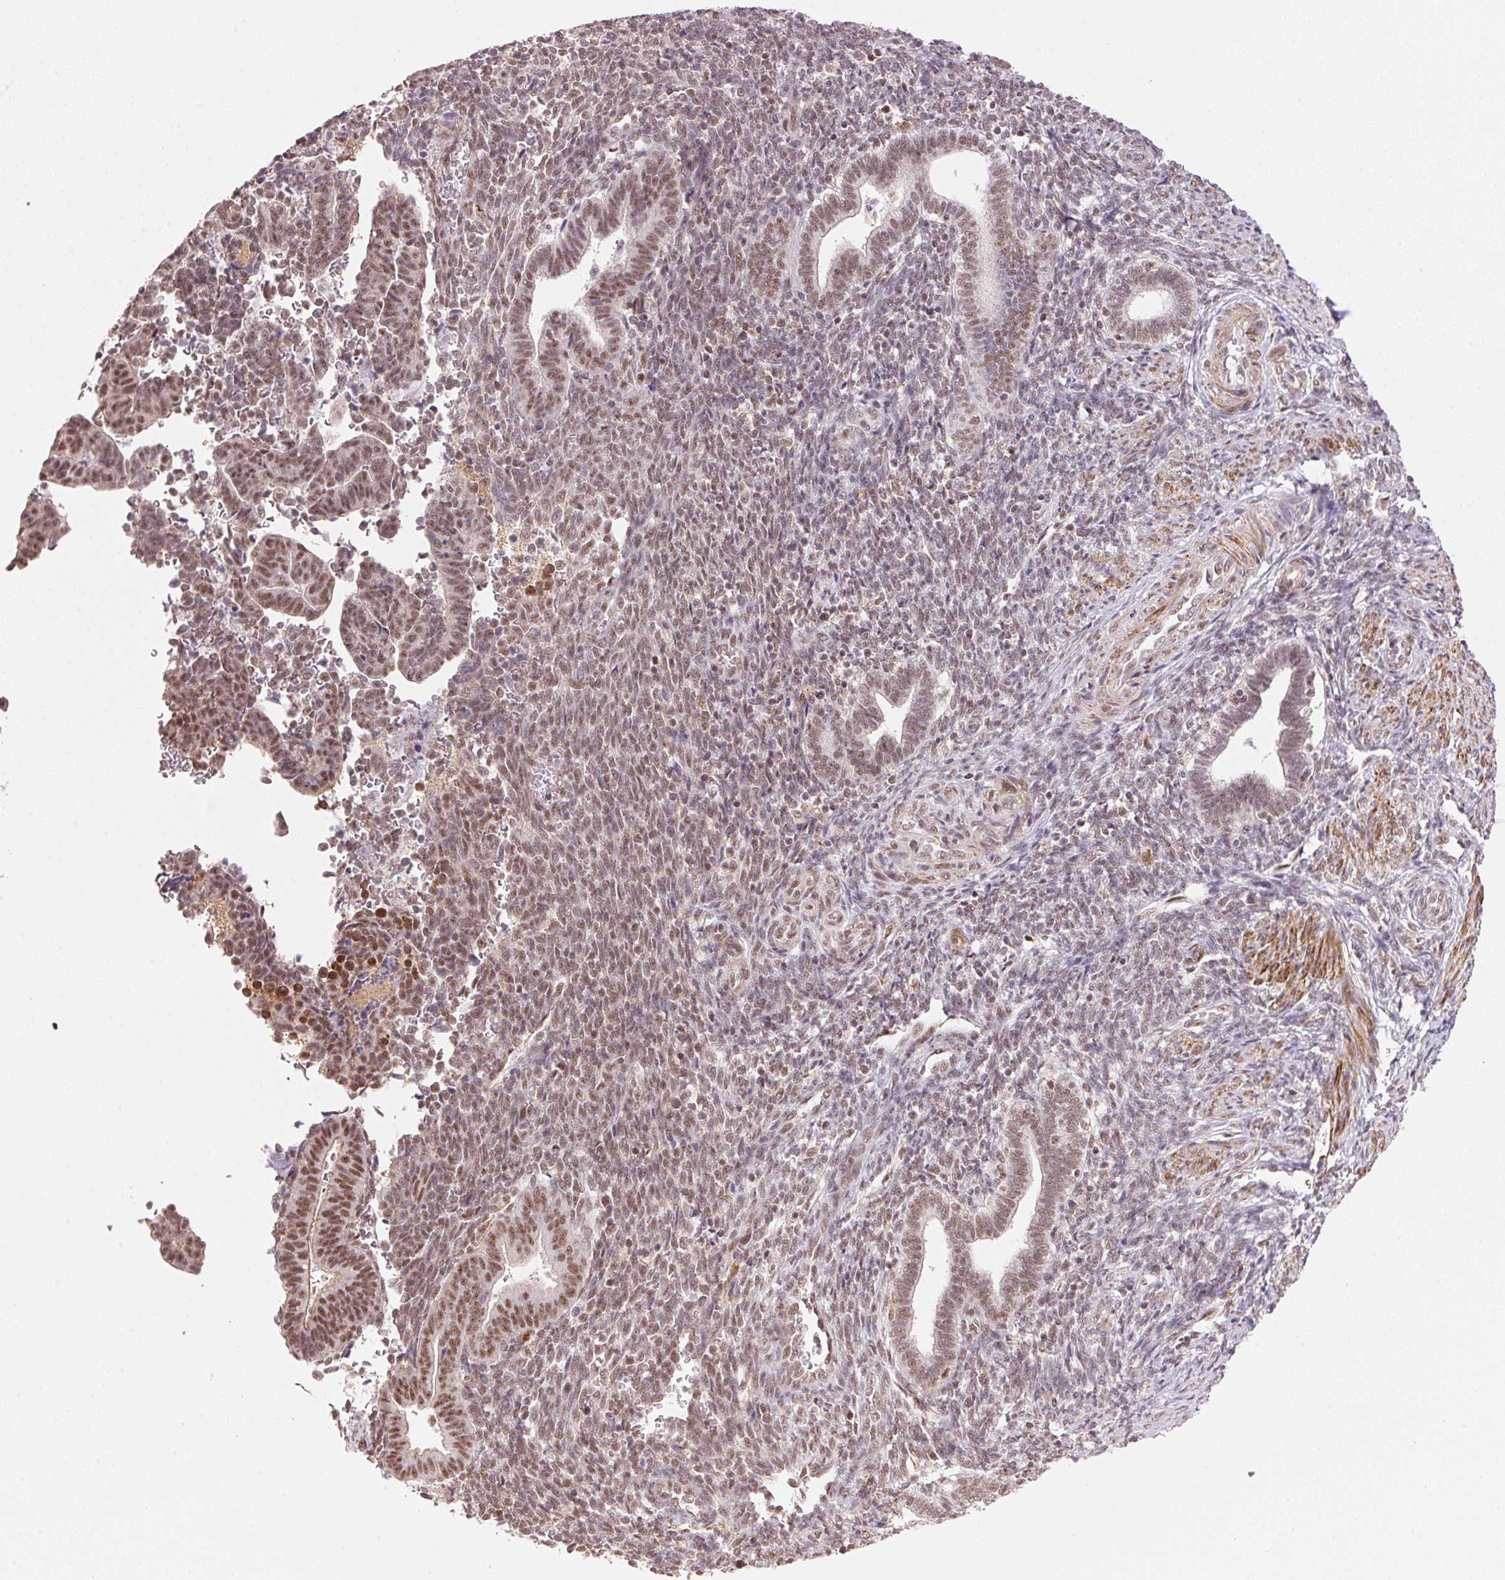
{"staining": {"intensity": "weak", "quantity": "25%-75%", "location": "nuclear"}, "tissue": "endometrium", "cell_type": "Cells in endometrial stroma", "image_type": "normal", "snomed": [{"axis": "morphology", "description": "Normal tissue, NOS"}, {"axis": "topography", "description": "Endometrium"}], "caption": "Endometrium stained with DAB (3,3'-diaminobenzidine) immunohistochemistry (IHC) shows low levels of weak nuclear positivity in about 25%-75% of cells in endometrial stroma. (DAB (3,3'-diaminobenzidine) IHC, brown staining for protein, blue staining for nuclei).", "gene": "HNRNPDL", "patient": {"sex": "female", "age": 34}}